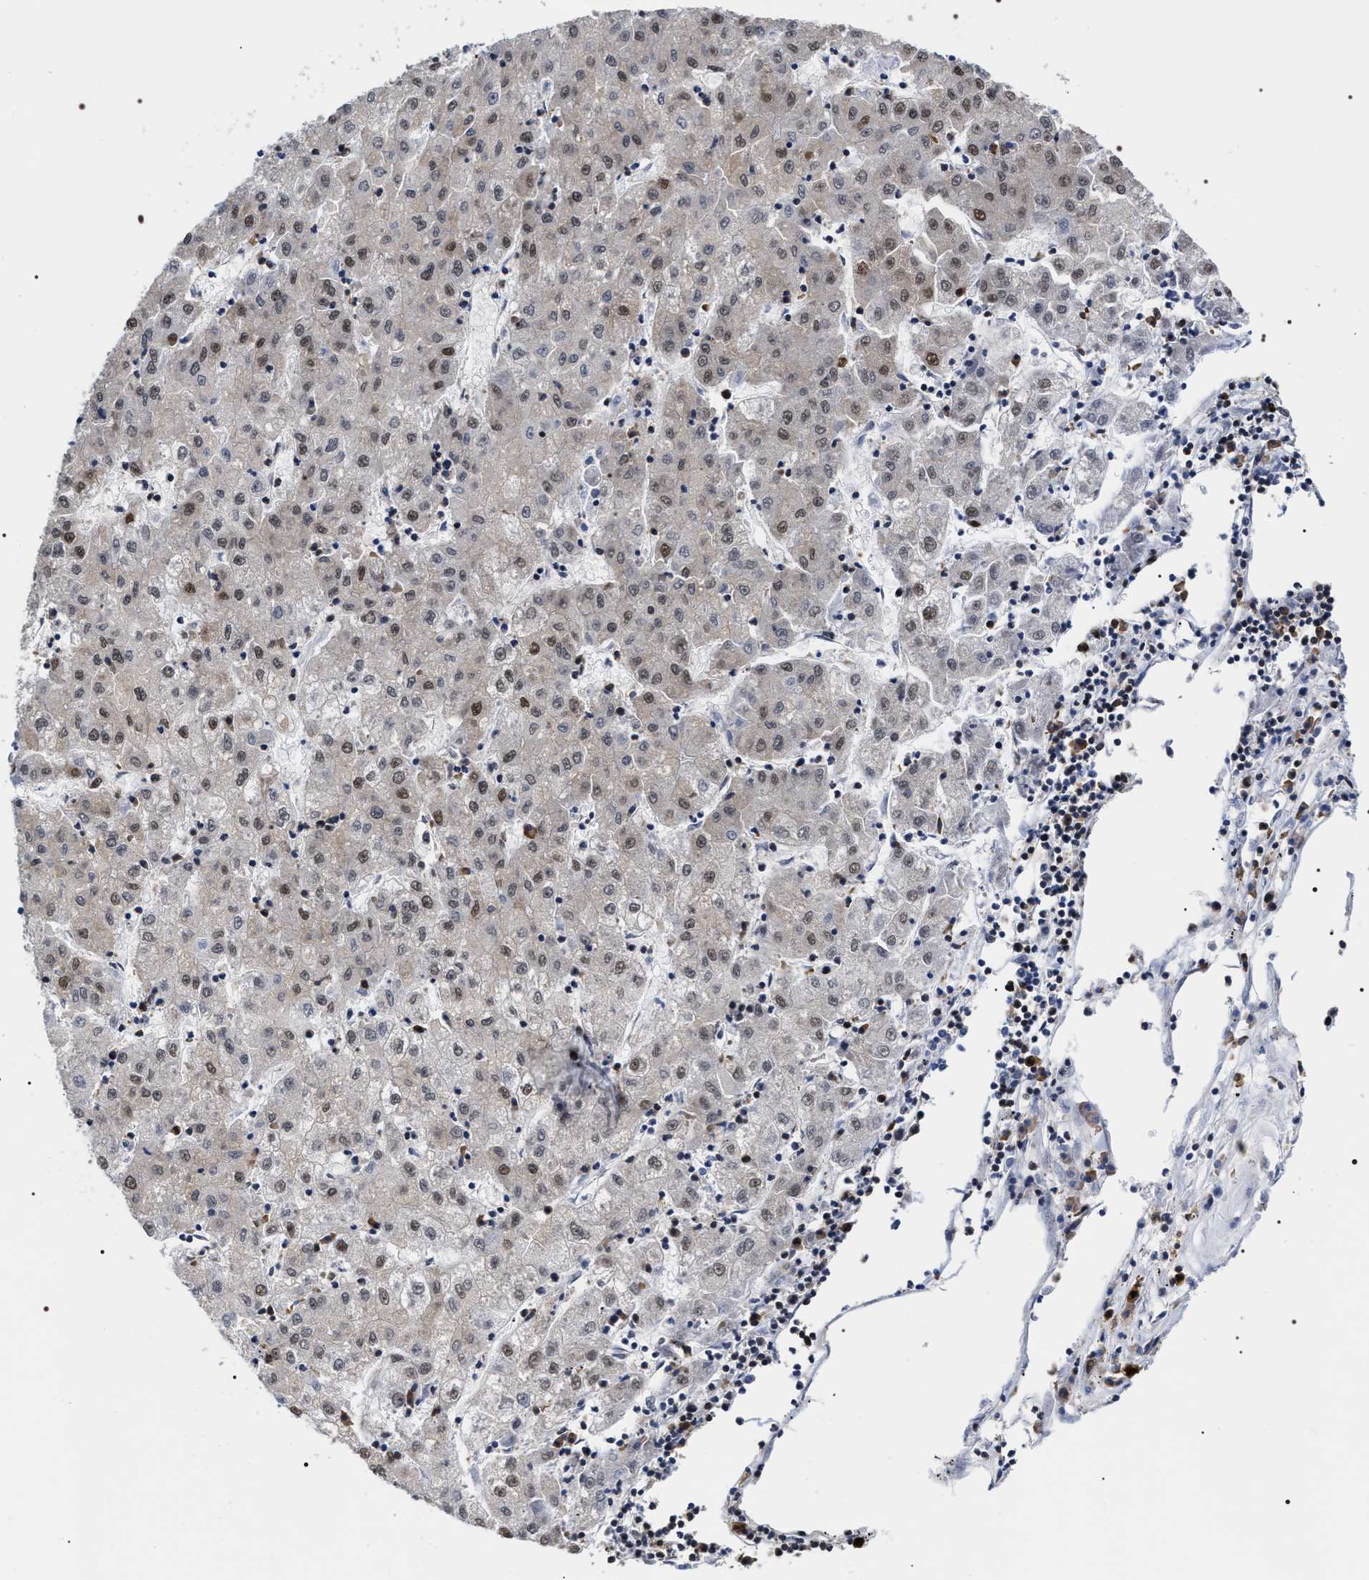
{"staining": {"intensity": "moderate", "quantity": "25%-75%", "location": "nuclear"}, "tissue": "liver cancer", "cell_type": "Tumor cells", "image_type": "cancer", "snomed": [{"axis": "morphology", "description": "Carcinoma, Hepatocellular, NOS"}, {"axis": "topography", "description": "Liver"}], "caption": "The histopathology image shows immunohistochemical staining of liver cancer. There is moderate nuclear staining is present in about 25%-75% of tumor cells.", "gene": "BAG6", "patient": {"sex": "male", "age": 72}}